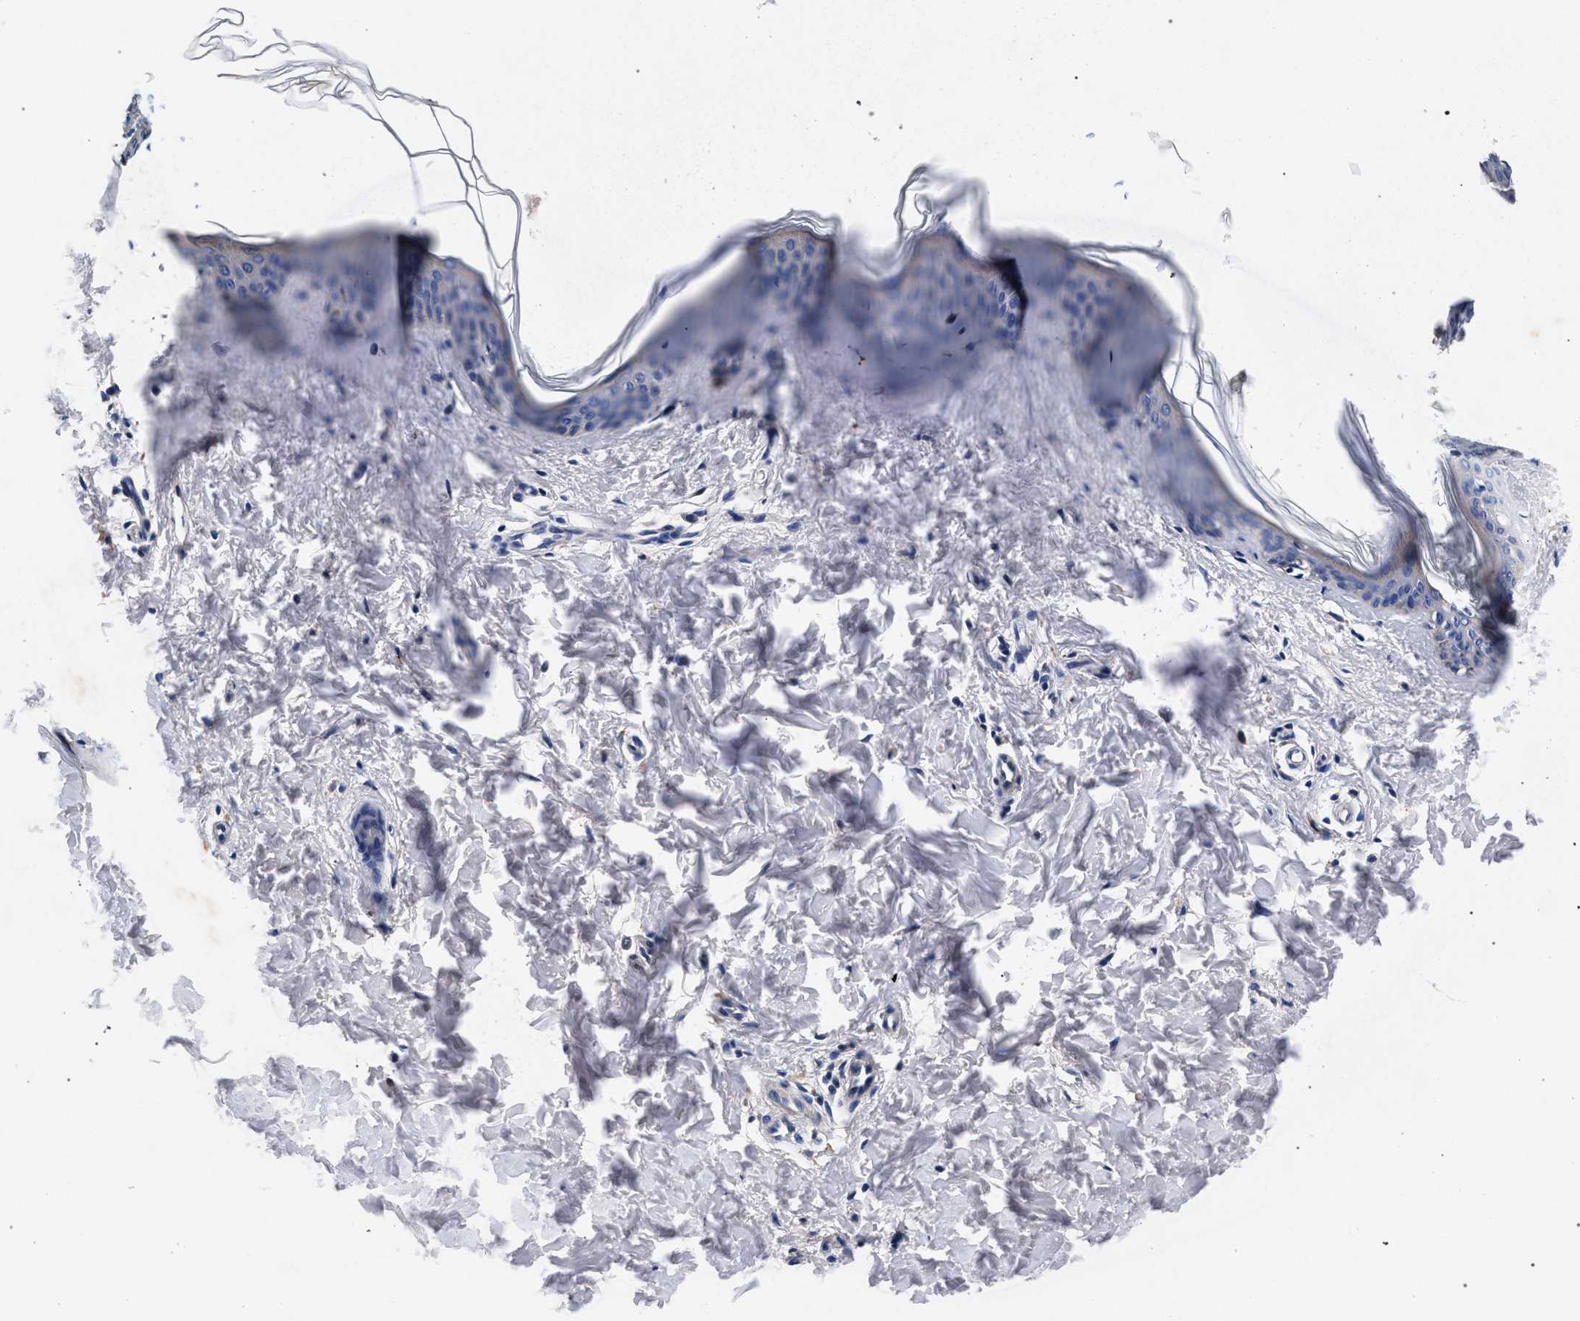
{"staining": {"intensity": "negative", "quantity": "none", "location": "none"}, "tissue": "skin", "cell_type": "Fibroblasts", "image_type": "normal", "snomed": [{"axis": "morphology", "description": "Normal tissue, NOS"}, {"axis": "topography", "description": "Skin"}], "caption": "Skin stained for a protein using IHC displays no staining fibroblasts.", "gene": "HSD17B14", "patient": {"sex": "female", "age": 17}}